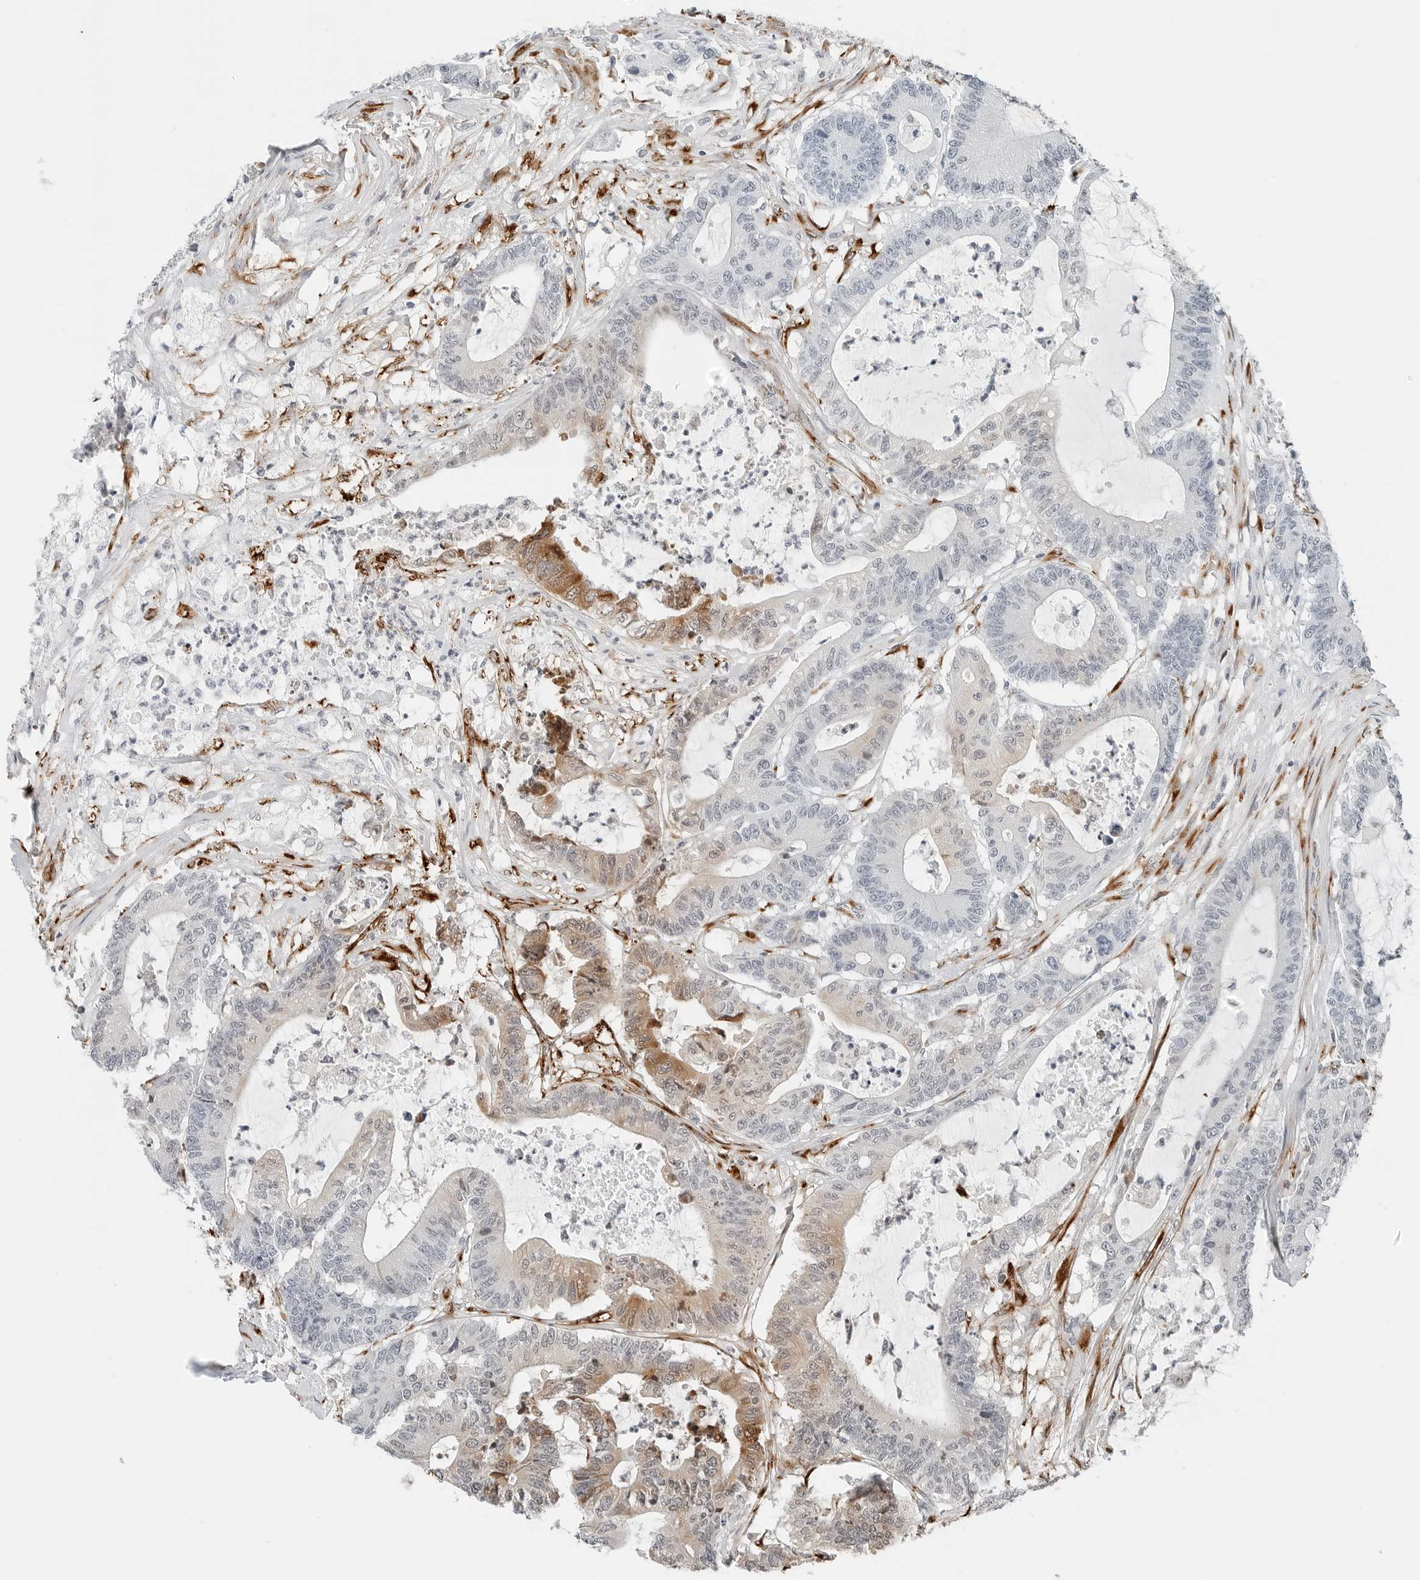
{"staining": {"intensity": "moderate", "quantity": "<25%", "location": "cytoplasmic/membranous"}, "tissue": "colorectal cancer", "cell_type": "Tumor cells", "image_type": "cancer", "snomed": [{"axis": "morphology", "description": "Adenocarcinoma, NOS"}, {"axis": "topography", "description": "Colon"}], "caption": "Immunohistochemical staining of human colorectal cancer (adenocarcinoma) shows moderate cytoplasmic/membranous protein staining in approximately <25% of tumor cells. (DAB IHC with brightfield microscopy, high magnification).", "gene": "P4HA2", "patient": {"sex": "female", "age": 84}}